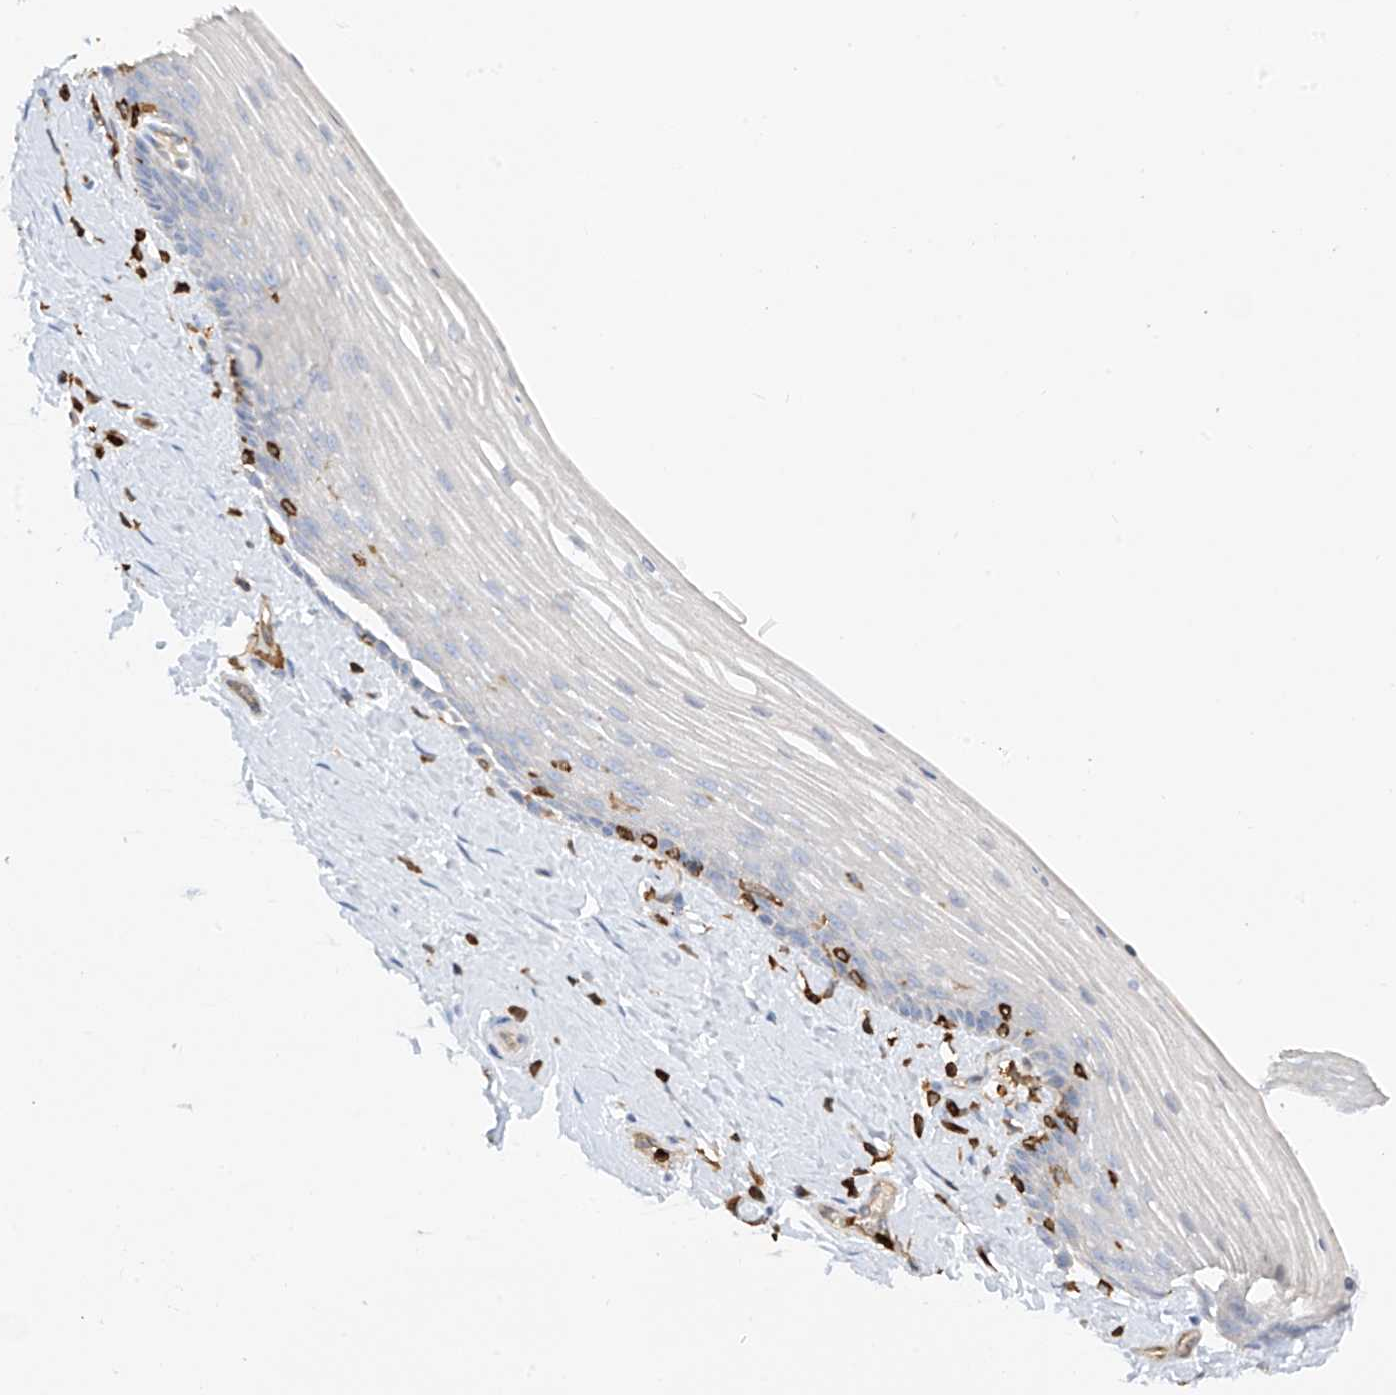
{"staining": {"intensity": "negative", "quantity": "none", "location": "none"}, "tissue": "vagina", "cell_type": "Squamous epithelial cells", "image_type": "normal", "snomed": [{"axis": "morphology", "description": "Normal tissue, NOS"}, {"axis": "topography", "description": "Vagina"}], "caption": "IHC image of normal human vagina stained for a protein (brown), which shows no staining in squamous epithelial cells. (DAB immunohistochemistry (IHC) with hematoxylin counter stain).", "gene": "ARHGAP25", "patient": {"sex": "female", "age": 46}}